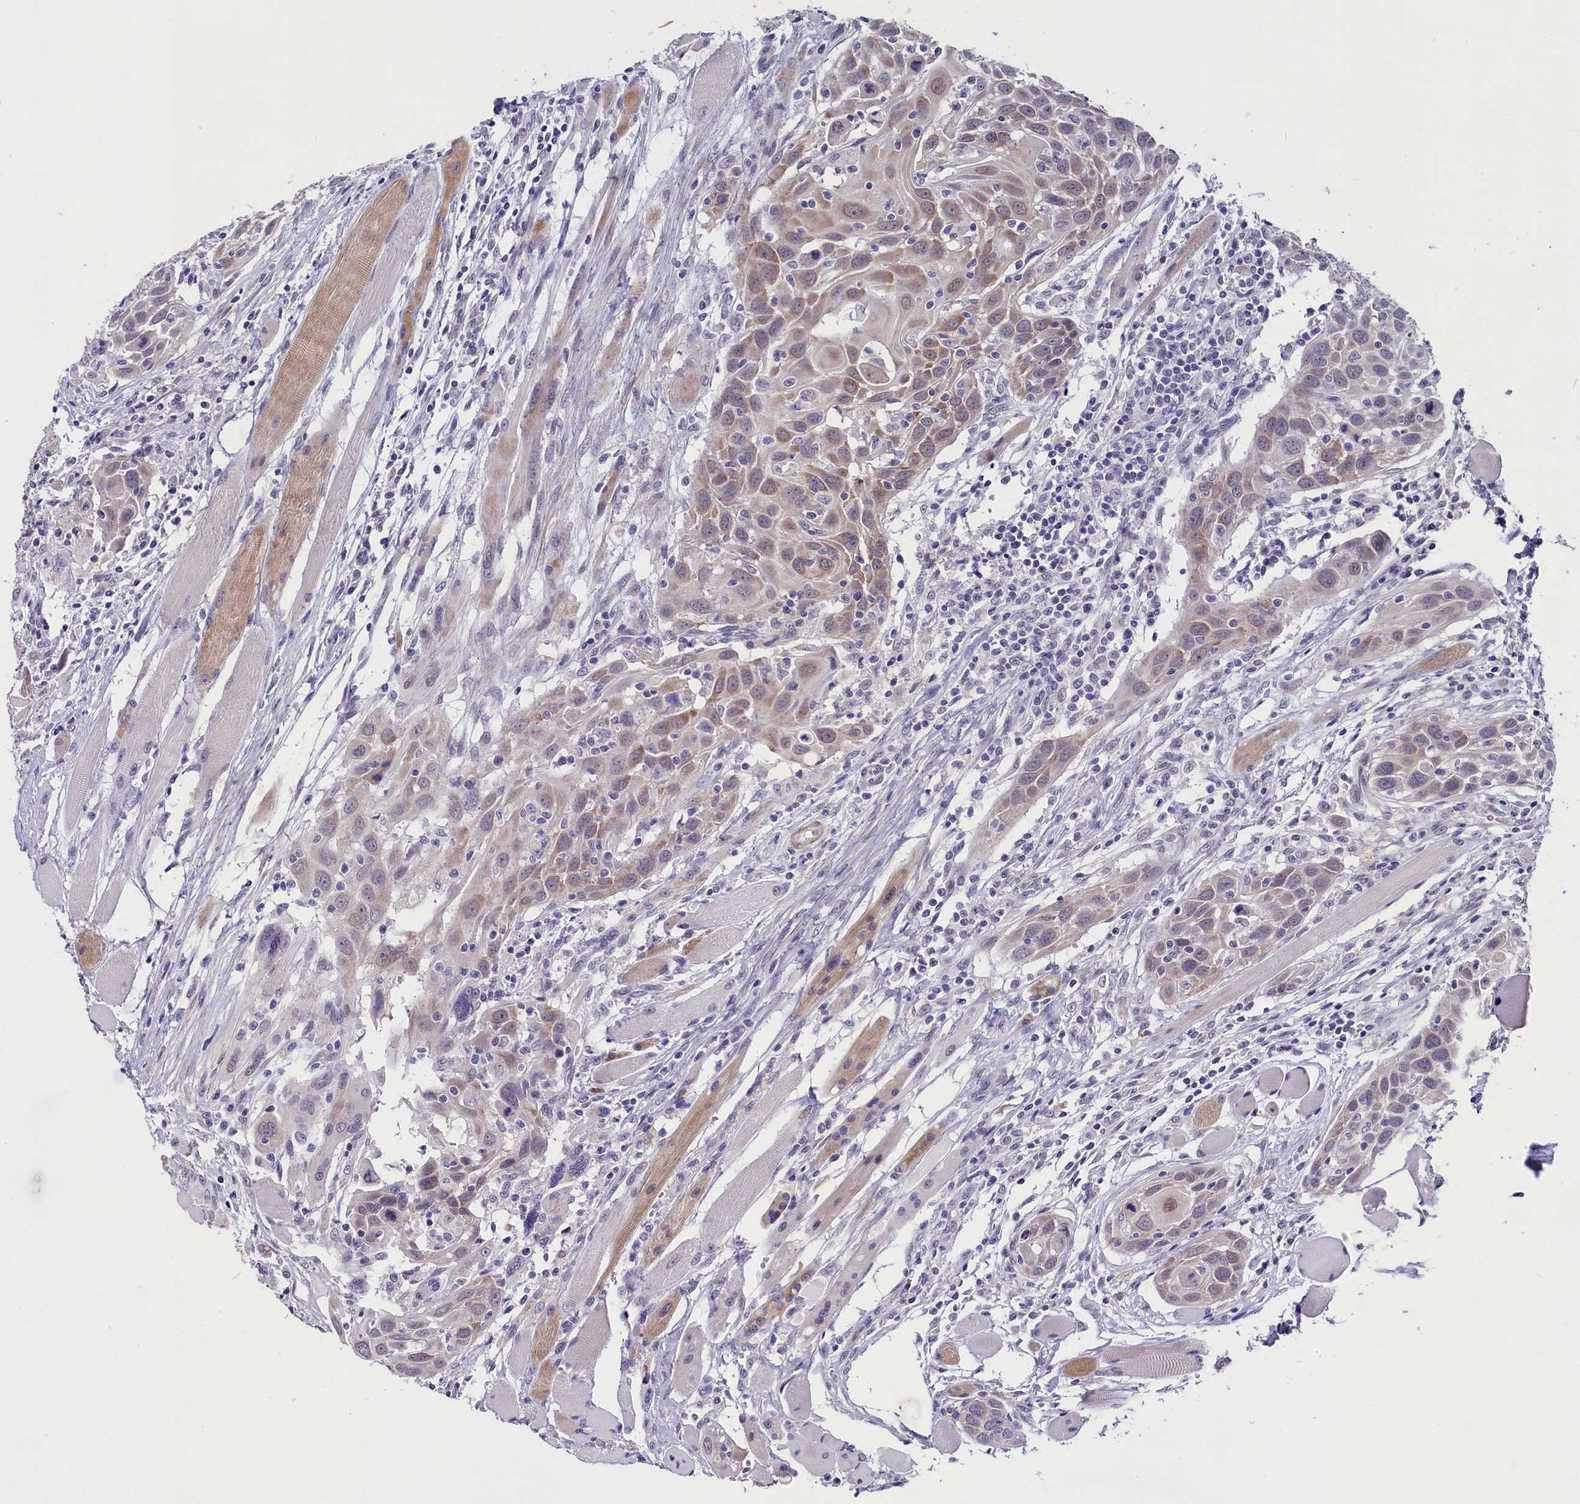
{"staining": {"intensity": "weak", "quantity": "25%-75%", "location": "cytoplasmic/membranous"}, "tissue": "head and neck cancer", "cell_type": "Tumor cells", "image_type": "cancer", "snomed": [{"axis": "morphology", "description": "Squamous cell carcinoma, NOS"}, {"axis": "topography", "description": "Oral tissue"}, {"axis": "topography", "description": "Head-Neck"}], "caption": "Squamous cell carcinoma (head and neck) stained with IHC demonstrates weak cytoplasmic/membranous positivity in about 25%-75% of tumor cells.", "gene": "SCD5", "patient": {"sex": "female", "age": 50}}